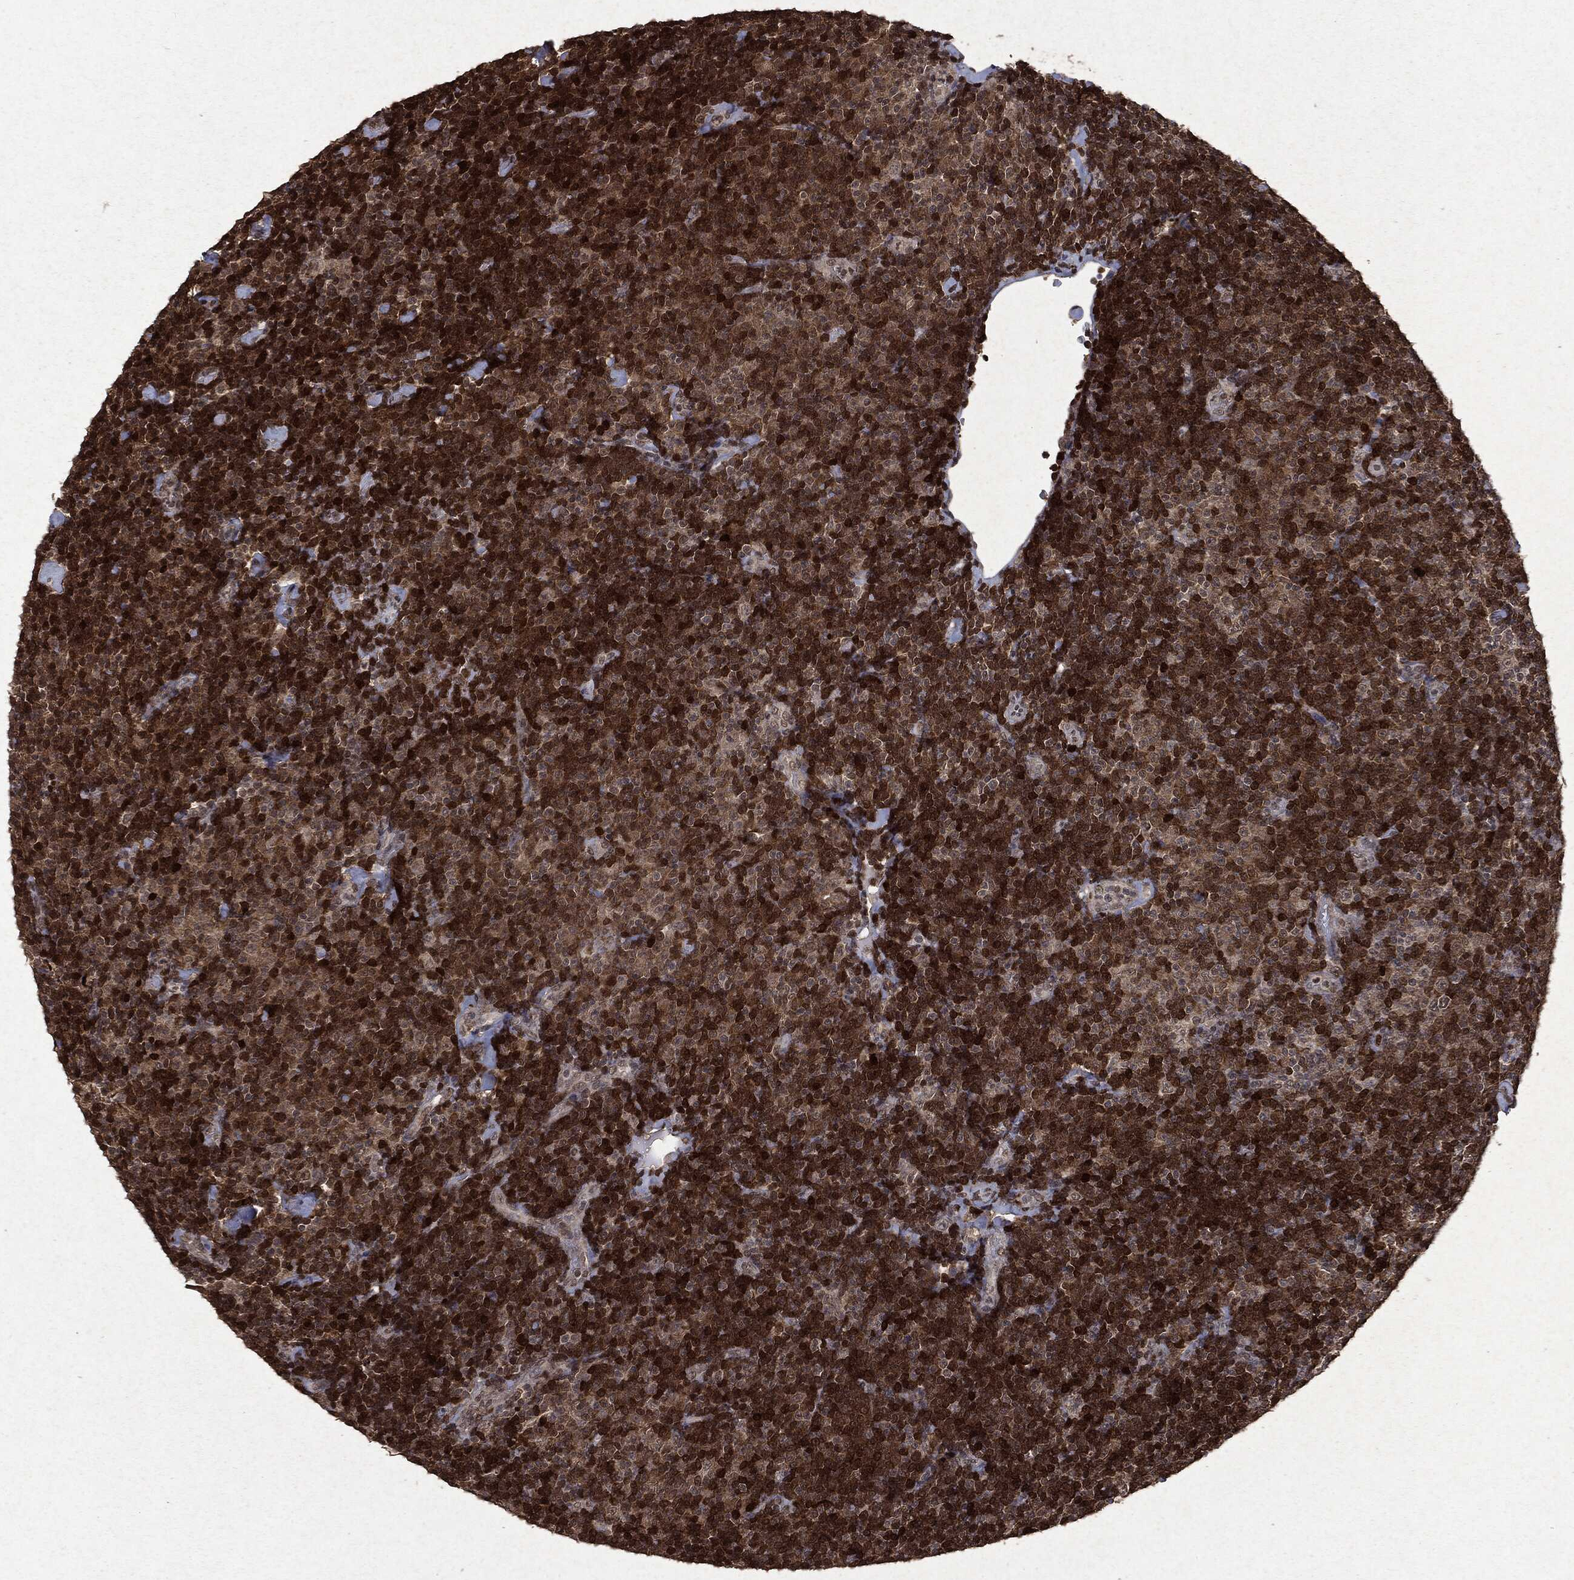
{"staining": {"intensity": "strong", "quantity": ">75%", "location": "cytoplasmic/membranous,nuclear"}, "tissue": "lymphoma", "cell_type": "Tumor cells", "image_type": "cancer", "snomed": [{"axis": "morphology", "description": "Malignant lymphoma, non-Hodgkin's type, Low grade"}, {"axis": "topography", "description": "Lymph node"}], "caption": "This is a photomicrograph of IHC staining of low-grade malignant lymphoma, non-Hodgkin's type, which shows strong staining in the cytoplasmic/membranous and nuclear of tumor cells.", "gene": "PEBP1", "patient": {"sex": "male", "age": 81}}